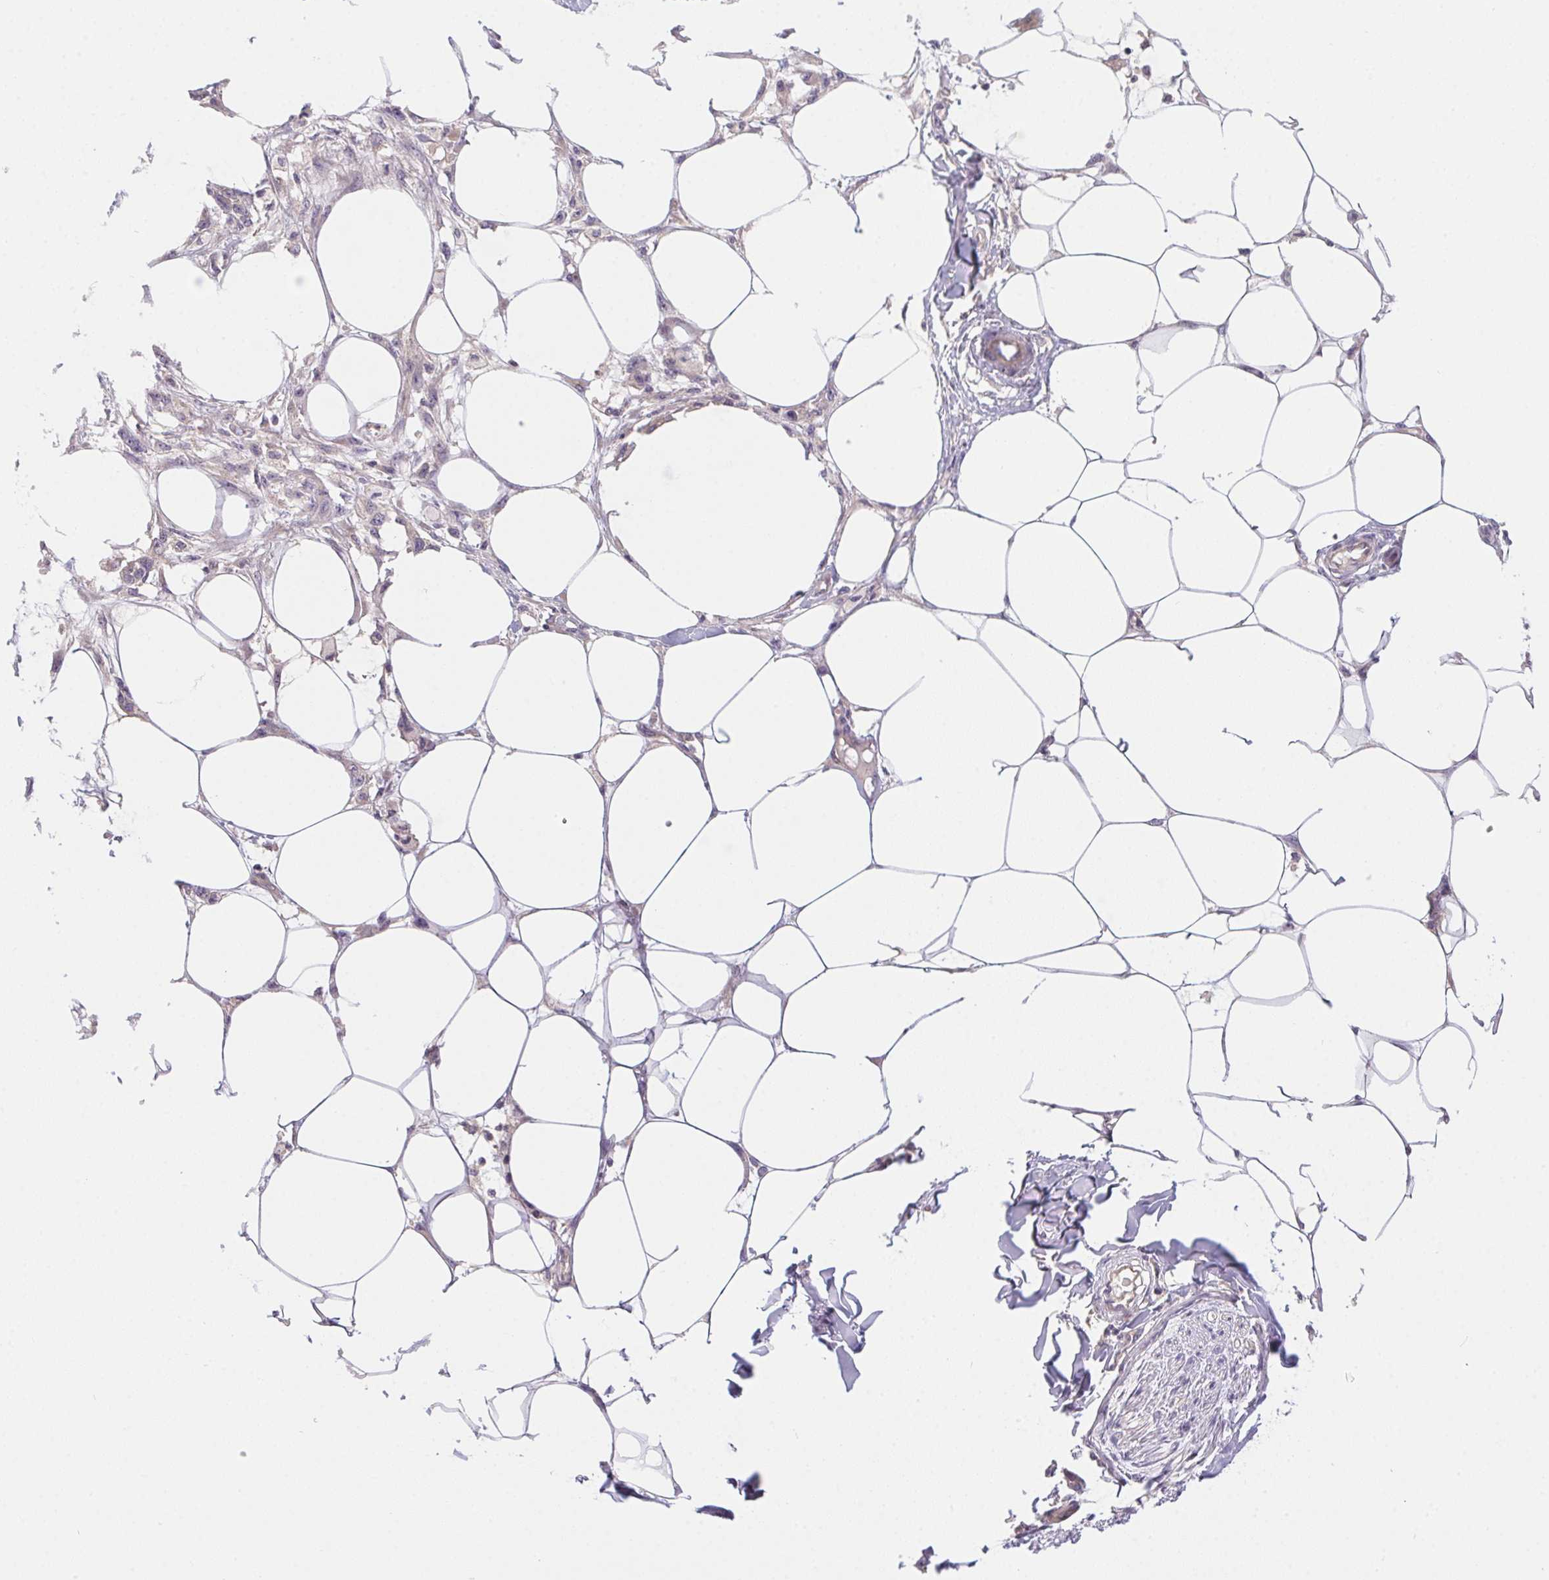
{"staining": {"intensity": "negative", "quantity": "none", "location": "none"}, "tissue": "skin cancer", "cell_type": "Tumor cells", "image_type": "cancer", "snomed": [{"axis": "morphology", "description": "Squamous cell carcinoma, NOS"}, {"axis": "topography", "description": "Skin"}], "caption": "DAB immunohistochemical staining of squamous cell carcinoma (skin) displays no significant staining in tumor cells. (Immunohistochemistry (ihc), brightfield microscopy, high magnification).", "gene": "PRKAA1", "patient": {"sex": "female", "age": 59}}